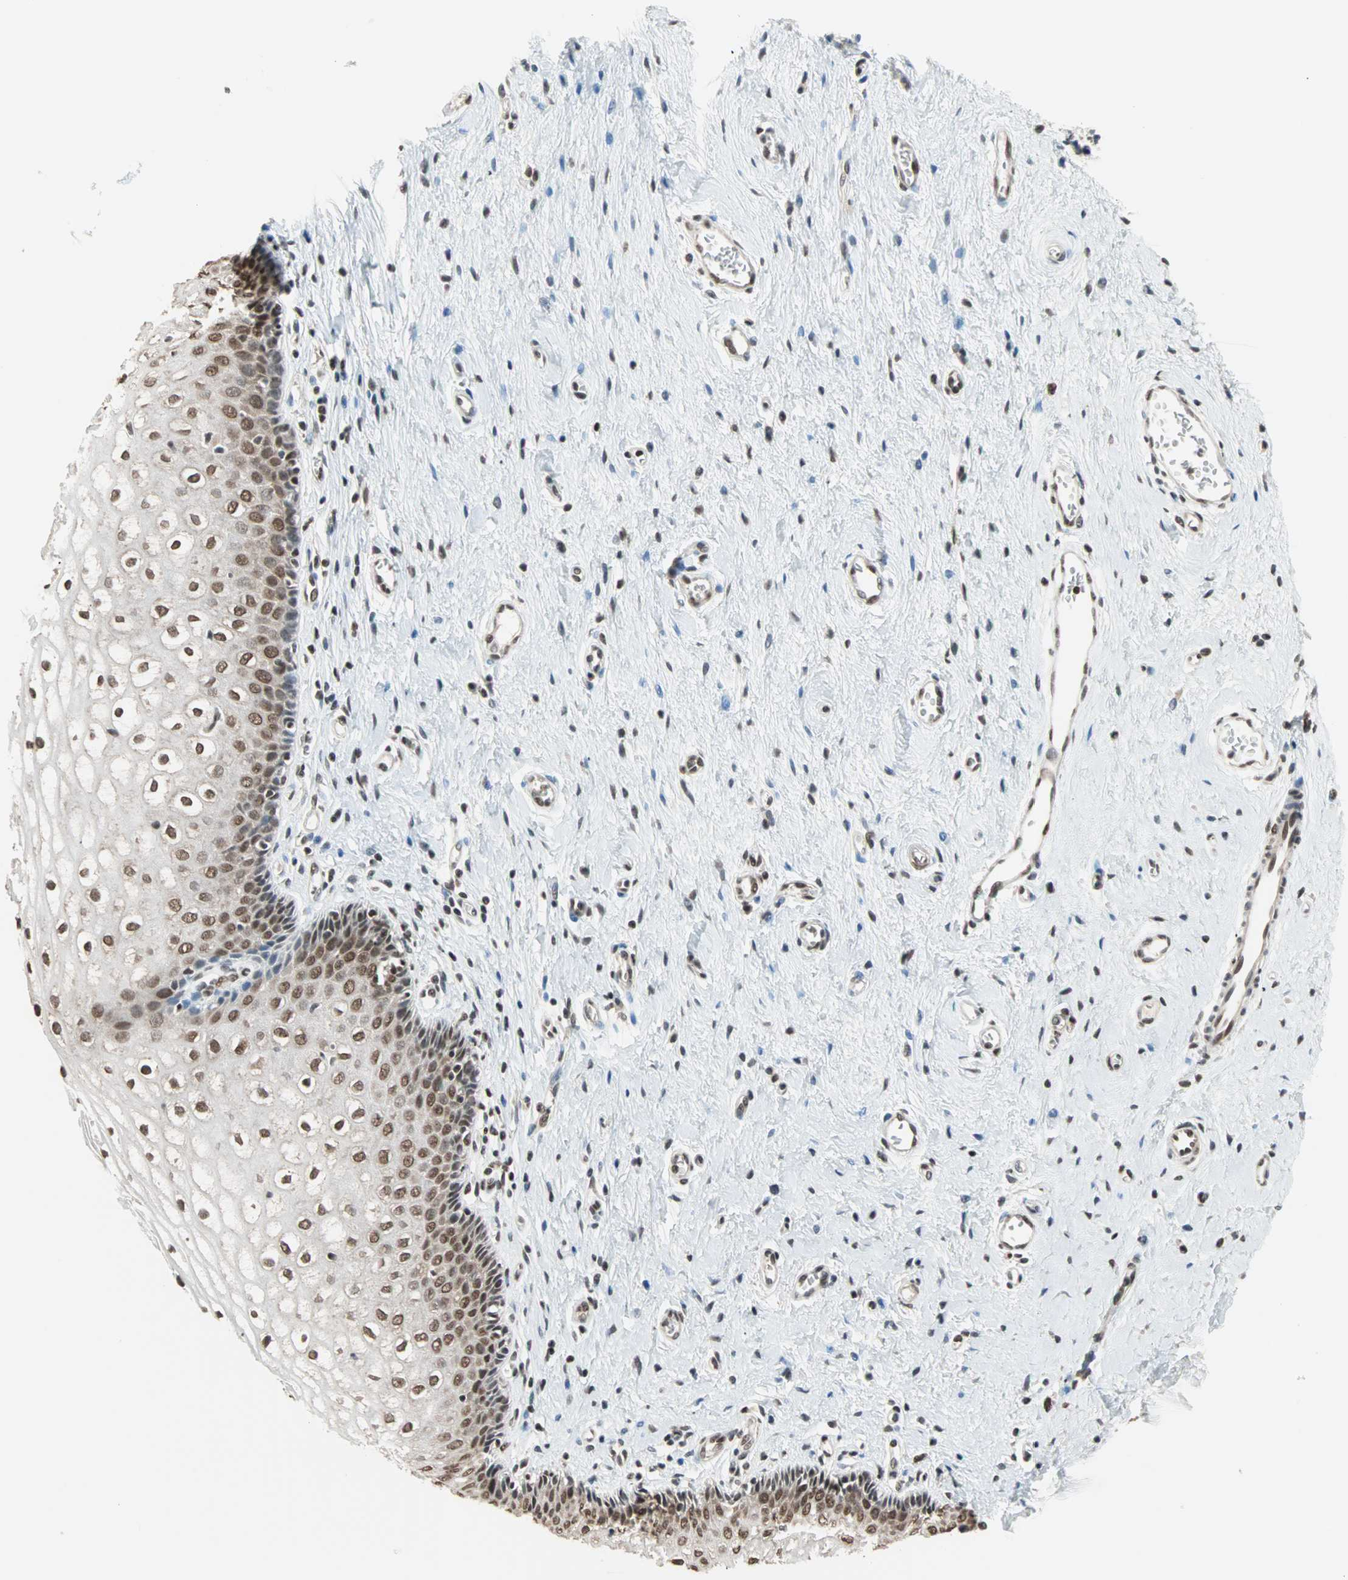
{"staining": {"intensity": "moderate", "quantity": ">75%", "location": "nuclear"}, "tissue": "vagina", "cell_type": "Squamous epithelial cells", "image_type": "normal", "snomed": [{"axis": "morphology", "description": "Normal tissue, NOS"}, {"axis": "topography", "description": "Soft tissue"}, {"axis": "topography", "description": "Vagina"}], "caption": "IHC of benign vagina displays medium levels of moderate nuclear staining in approximately >75% of squamous epithelial cells.", "gene": "DAZAP1", "patient": {"sex": "female", "age": 61}}